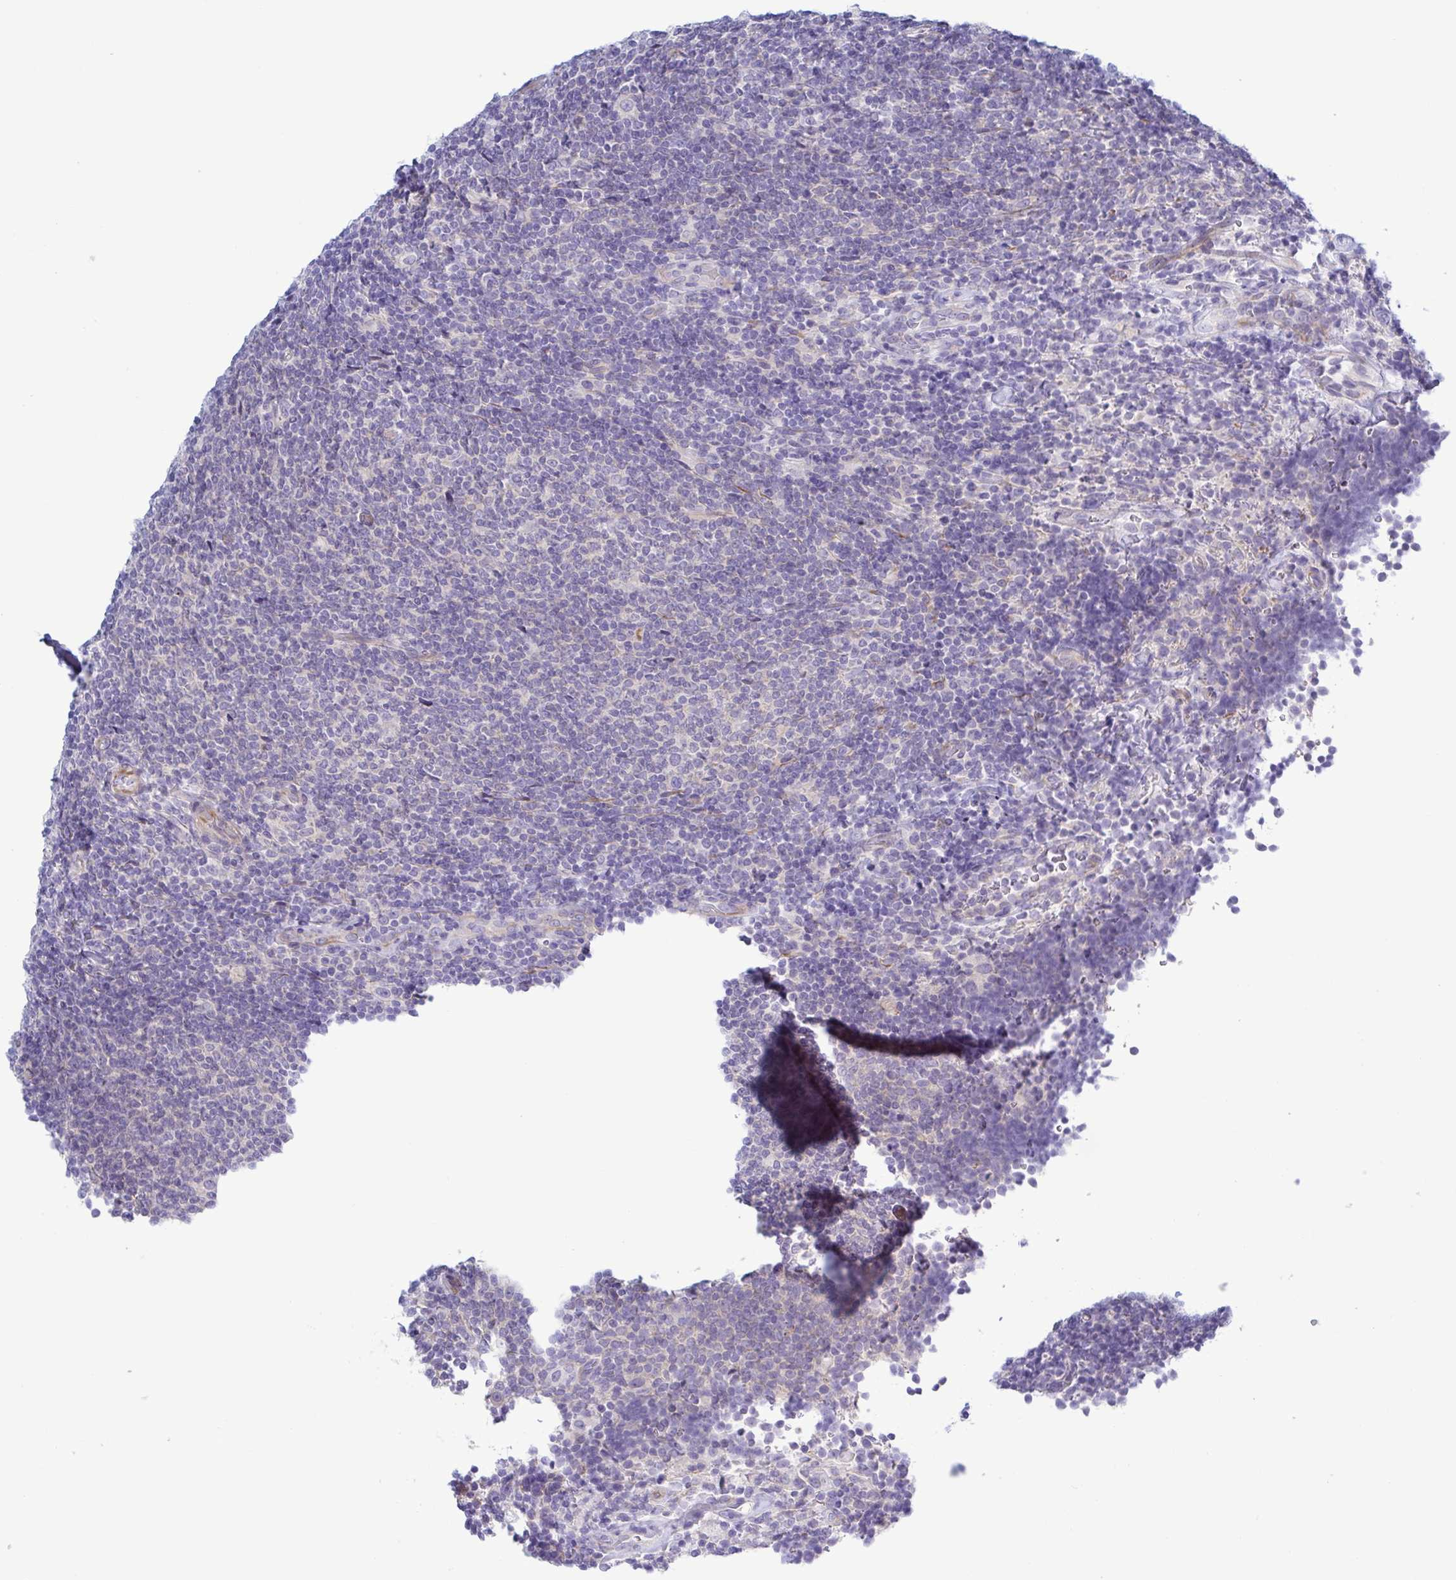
{"staining": {"intensity": "negative", "quantity": "none", "location": "none"}, "tissue": "lymphoma", "cell_type": "Tumor cells", "image_type": "cancer", "snomed": [{"axis": "morphology", "description": "Malignant lymphoma, non-Hodgkin's type, Low grade"}, {"axis": "topography", "description": "Lymph node"}], "caption": "DAB immunohistochemical staining of human low-grade malignant lymphoma, non-Hodgkin's type displays no significant positivity in tumor cells.", "gene": "TNNI2", "patient": {"sex": "male", "age": 52}}